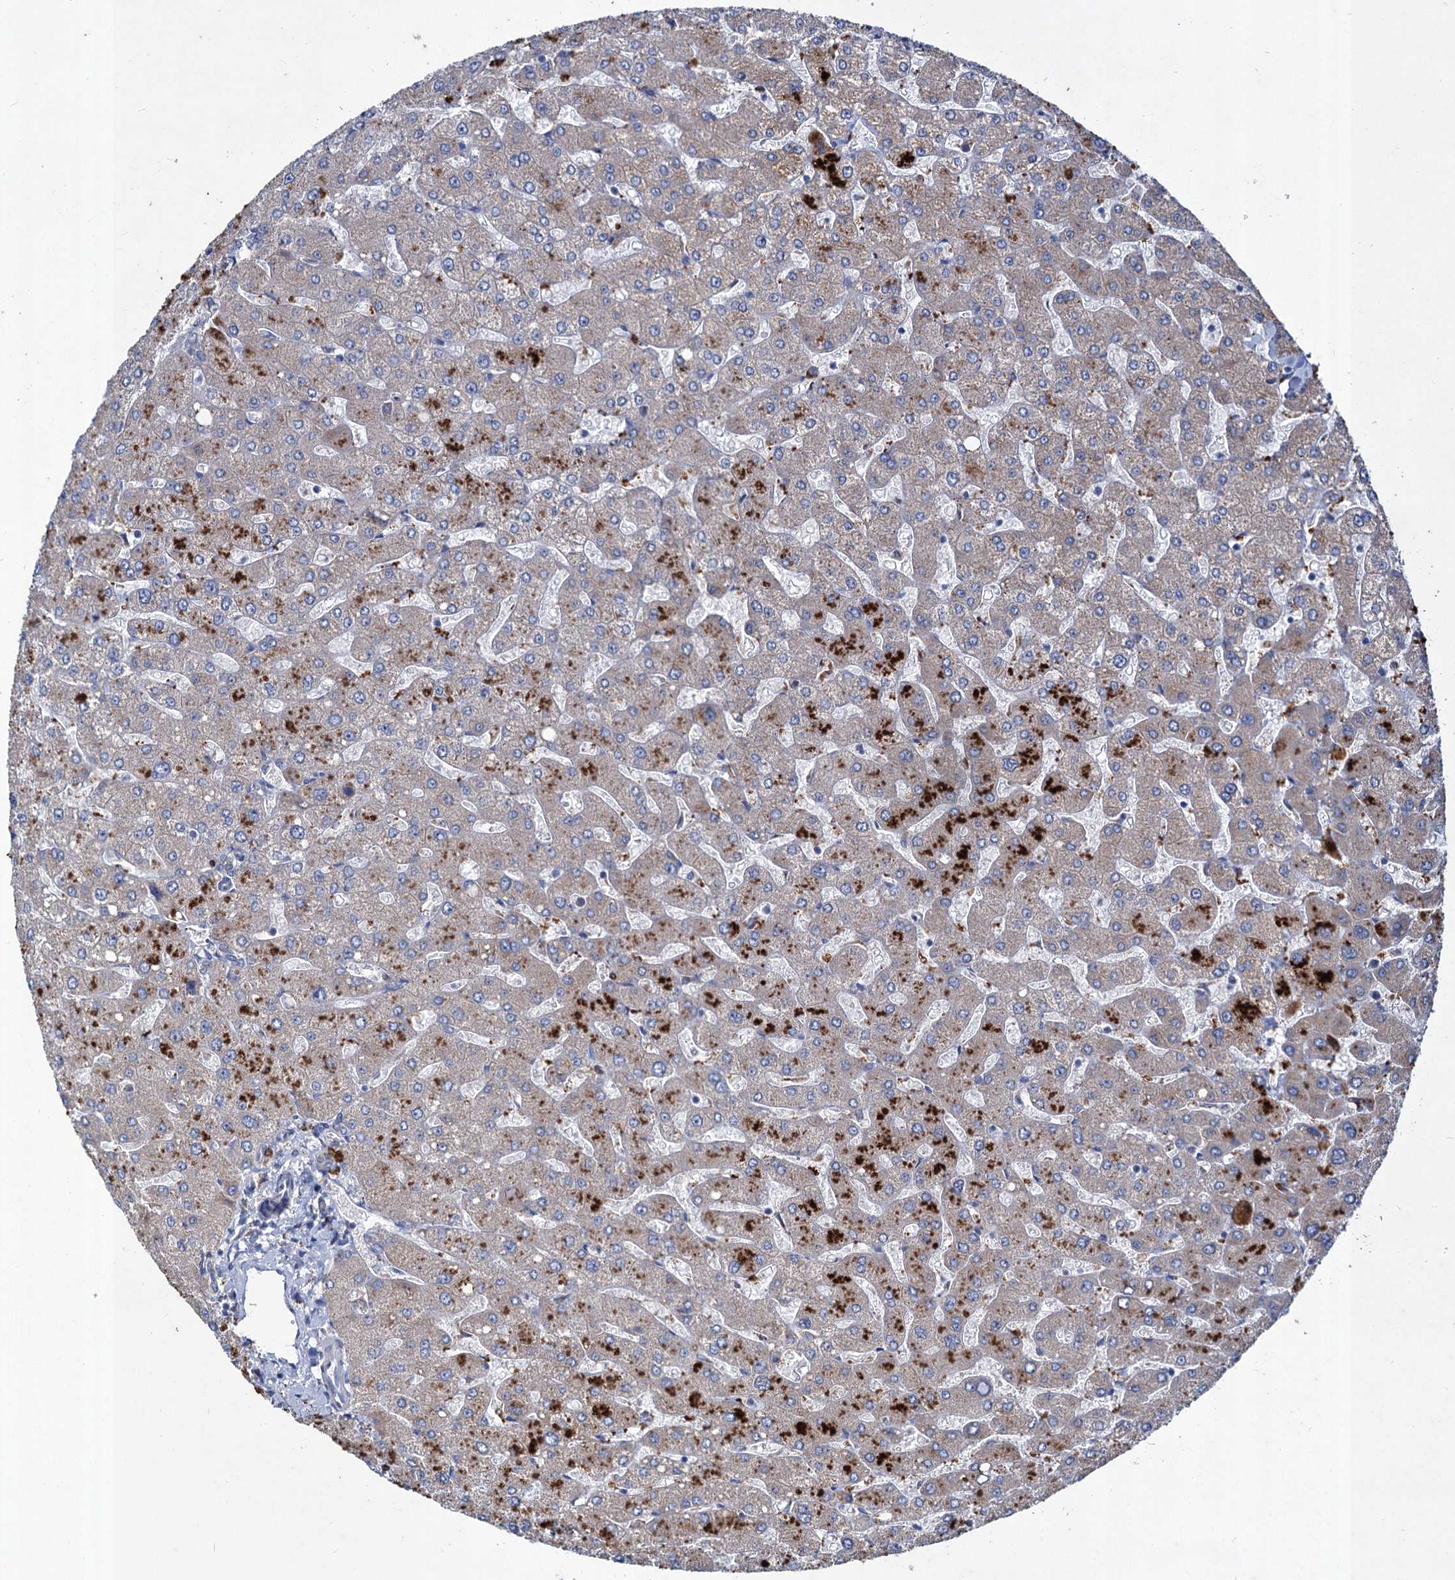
{"staining": {"intensity": "negative", "quantity": "none", "location": "none"}, "tissue": "liver", "cell_type": "Cholangiocytes", "image_type": "normal", "snomed": [{"axis": "morphology", "description": "Normal tissue, NOS"}, {"axis": "topography", "description": "Liver"}], "caption": "Immunohistochemistry (IHC) micrograph of unremarkable liver: human liver stained with DAB reveals no significant protein expression in cholangiocytes.", "gene": "TMX2", "patient": {"sex": "male", "age": 55}}